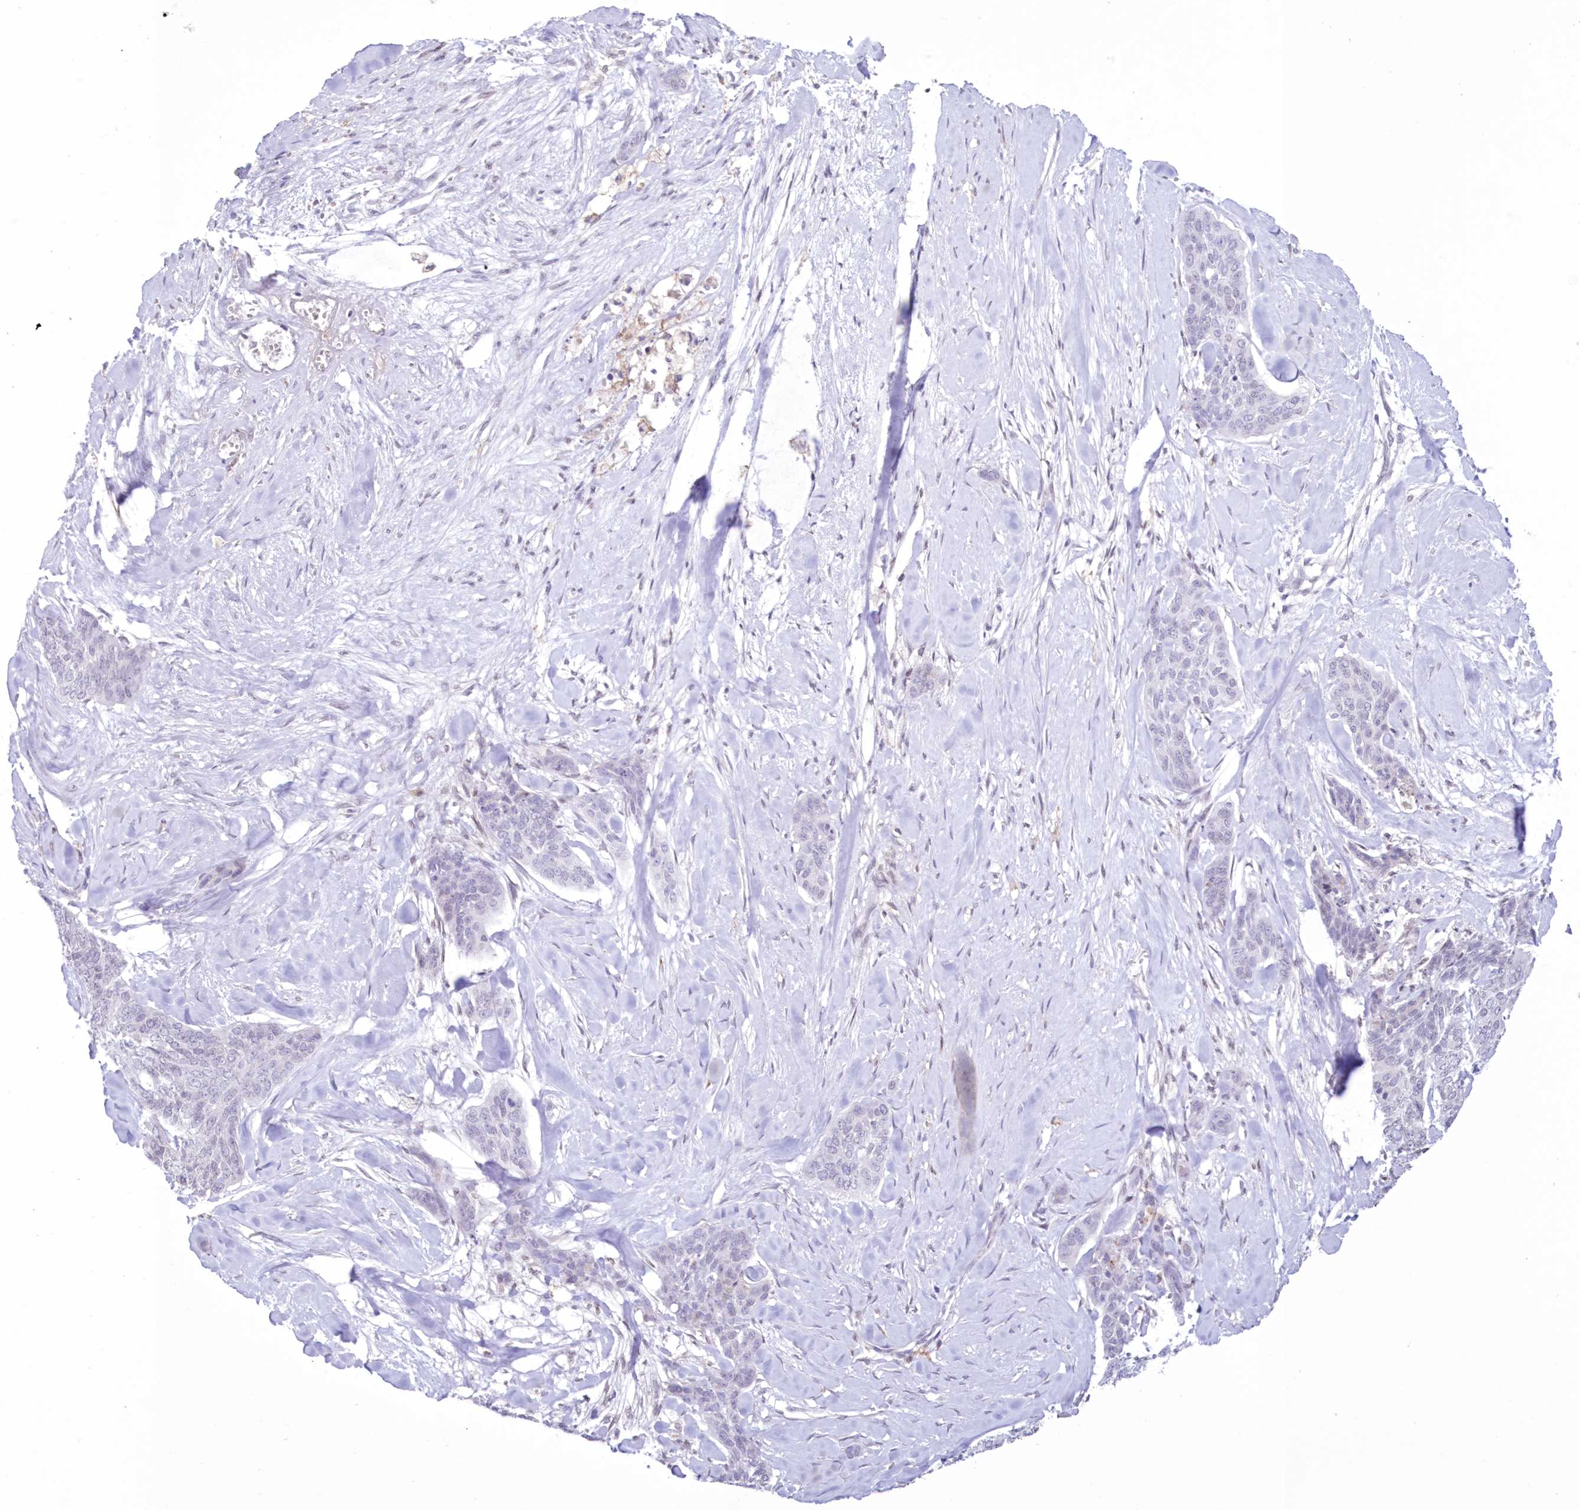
{"staining": {"intensity": "negative", "quantity": "none", "location": "none"}, "tissue": "skin cancer", "cell_type": "Tumor cells", "image_type": "cancer", "snomed": [{"axis": "morphology", "description": "Basal cell carcinoma"}, {"axis": "topography", "description": "Skin"}], "caption": "DAB immunohistochemical staining of human skin cancer reveals no significant positivity in tumor cells.", "gene": "C11orf1", "patient": {"sex": "female", "age": 64}}